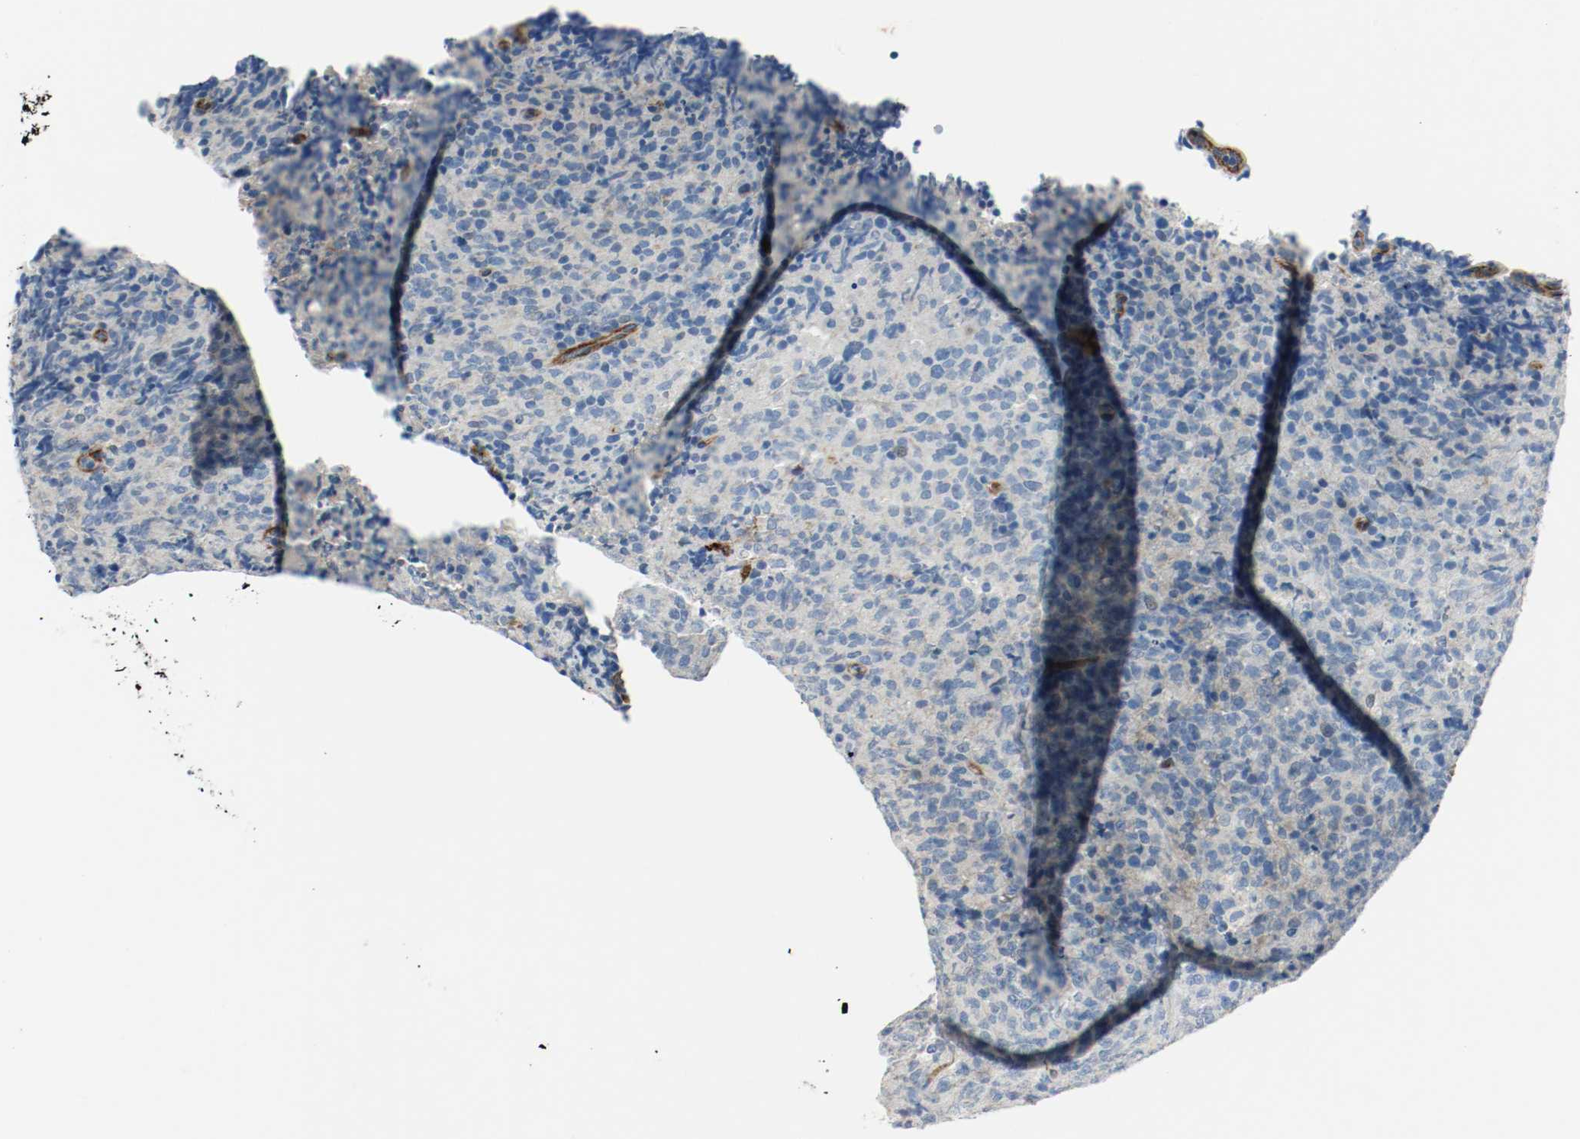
{"staining": {"intensity": "negative", "quantity": "none", "location": "none"}, "tissue": "lymphoma", "cell_type": "Tumor cells", "image_type": "cancer", "snomed": [{"axis": "morphology", "description": "Malignant lymphoma, non-Hodgkin's type, High grade"}, {"axis": "topography", "description": "Tonsil"}], "caption": "DAB (3,3'-diaminobenzidine) immunohistochemical staining of malignant lymphoma, non-Hodgkin's type (high-grade) shows no significant positivity in tumor cells.", "gene": "LAMB1", "patient": {"sex": "female", "age": 36}}